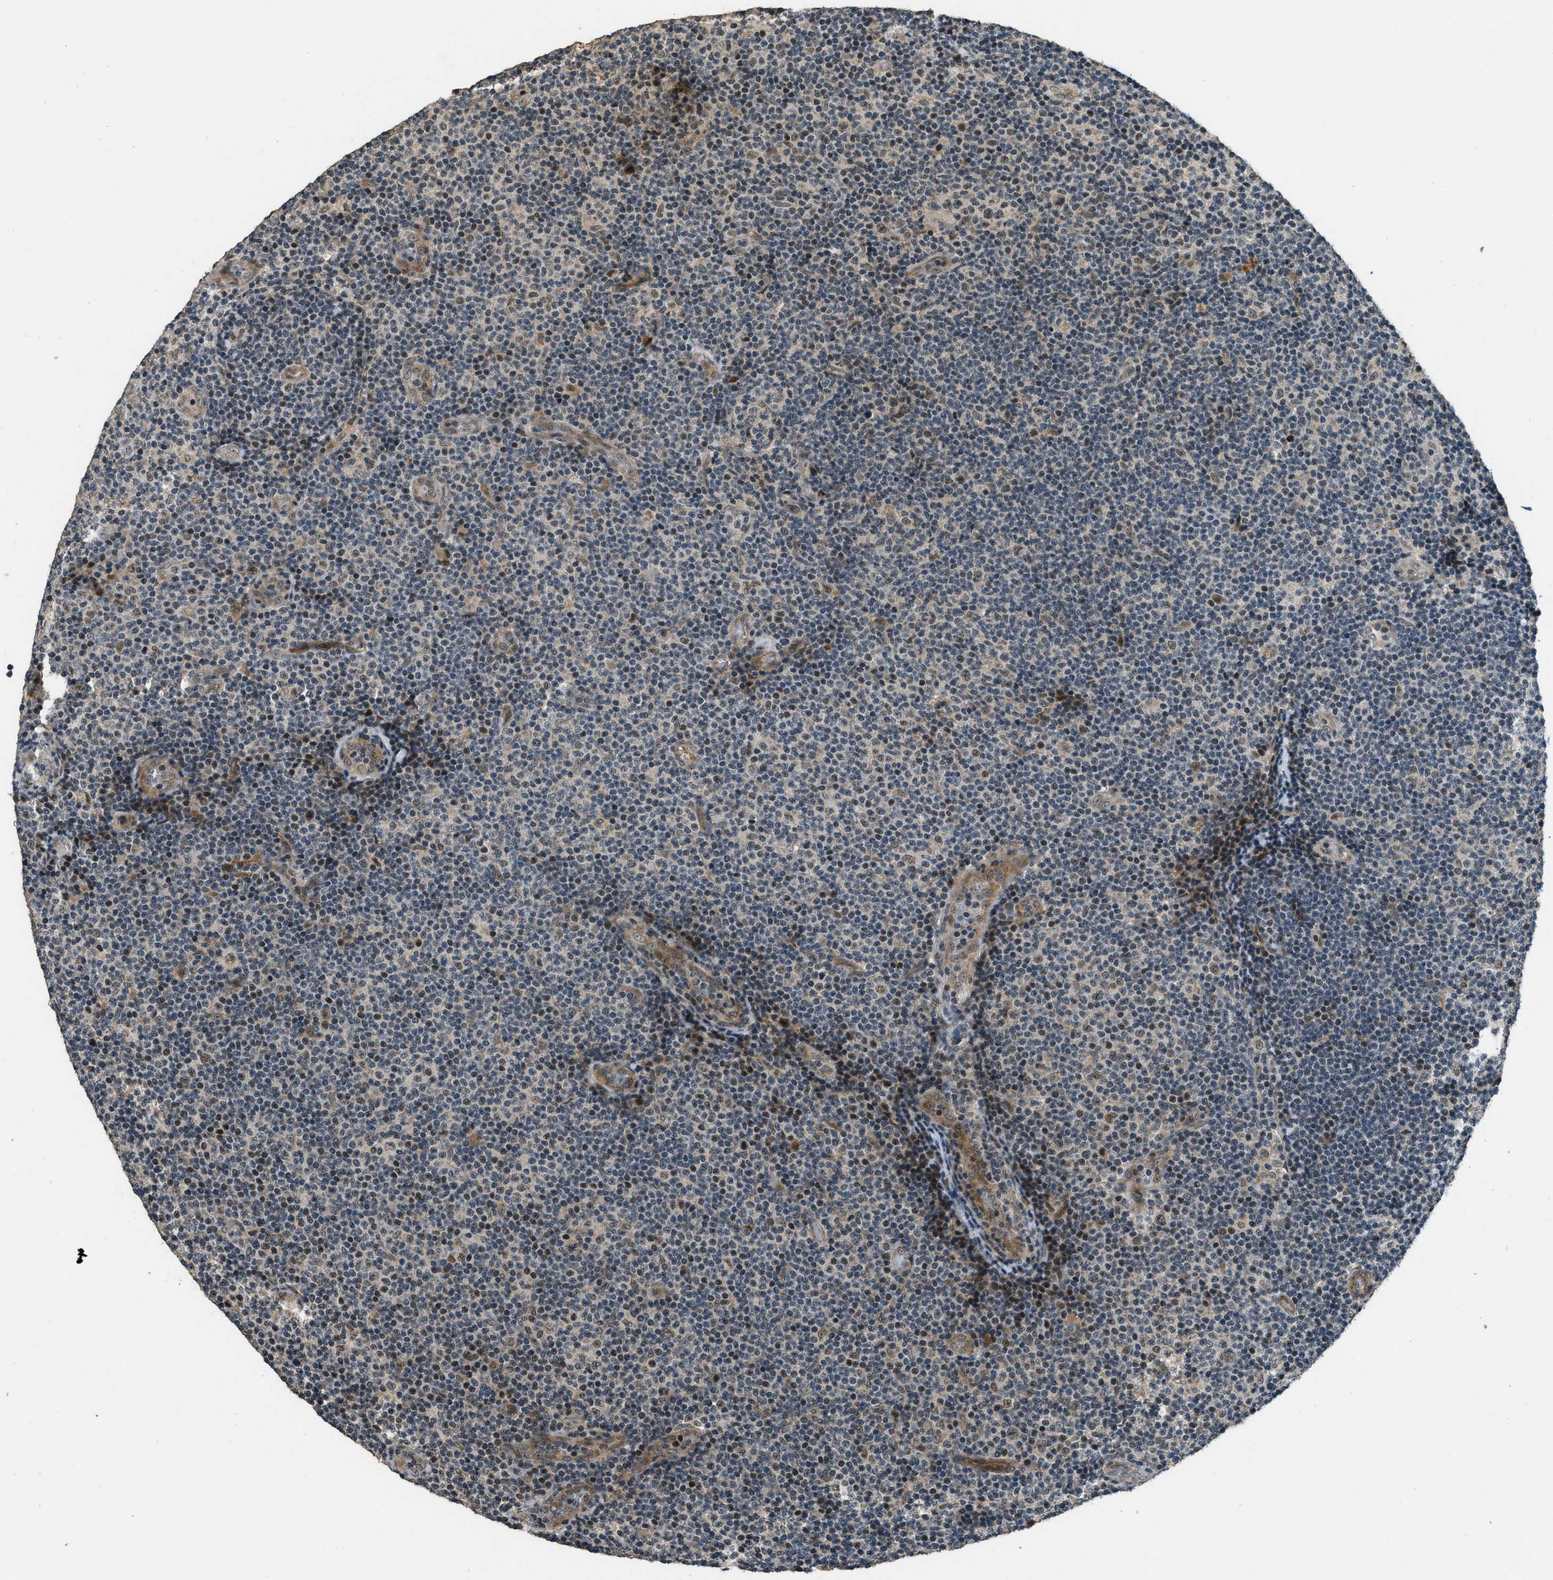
{"staining": {"intensity": "weak", "quantity": "<25%", "location": "nuclear"}, "tissue": "lymphoma", "cell_type": "Tumor cells", "image_type": "cancer", "snomed": [{"axis": "morphology", "description": "Malignant lymphoma, non-Hodgkin's type, Low grade"}, {"axis": "topography", "description": "Lymph node"}], "caption": "This is an immunohistochemistry histopathology image of human low-grade malignant lymphoma, non-Hodgkin's type. There is no positivity in tumor cells.", "gene": "MED21", "patient": {"sex": "male", "age": 83}}